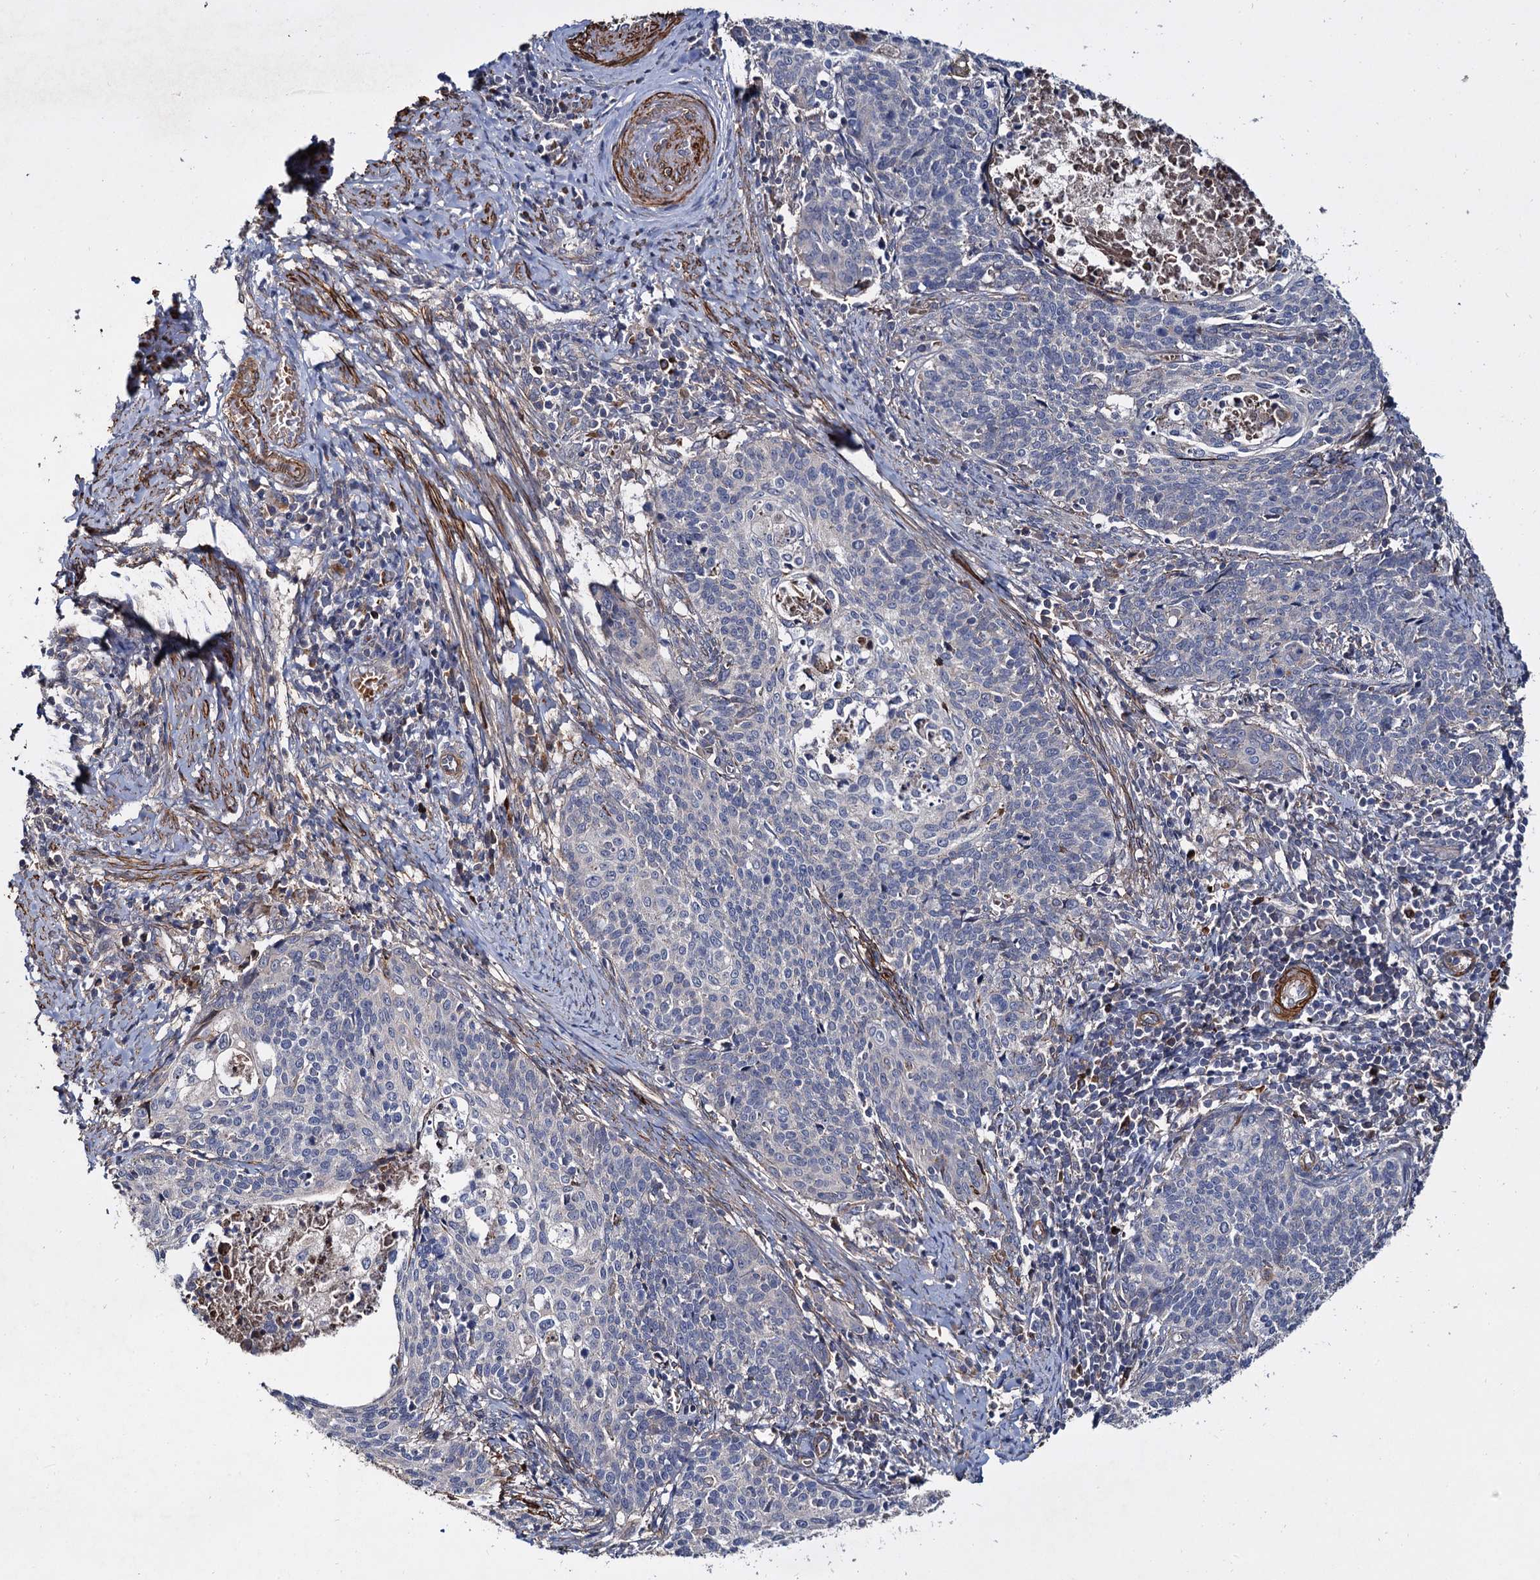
{"staining": {"intensity": "negative", "quantity": "none", "location": "none"}, "tissue": "cervical cancer", "cell_type": "Tumor cells", "image_type": "cancer", "snomed": [{"axis": "morphology", "description": "Squamous cell carcinoma, NOS"}, {"axis": "topography", "description": "Cervix"}], "caption": "A photomicrograph of human squamous cell carcinoma (cervical) is negative for staining in tumor cells.", "gene": "ISM2", "patient": {"sex": "female", "age": 39}}